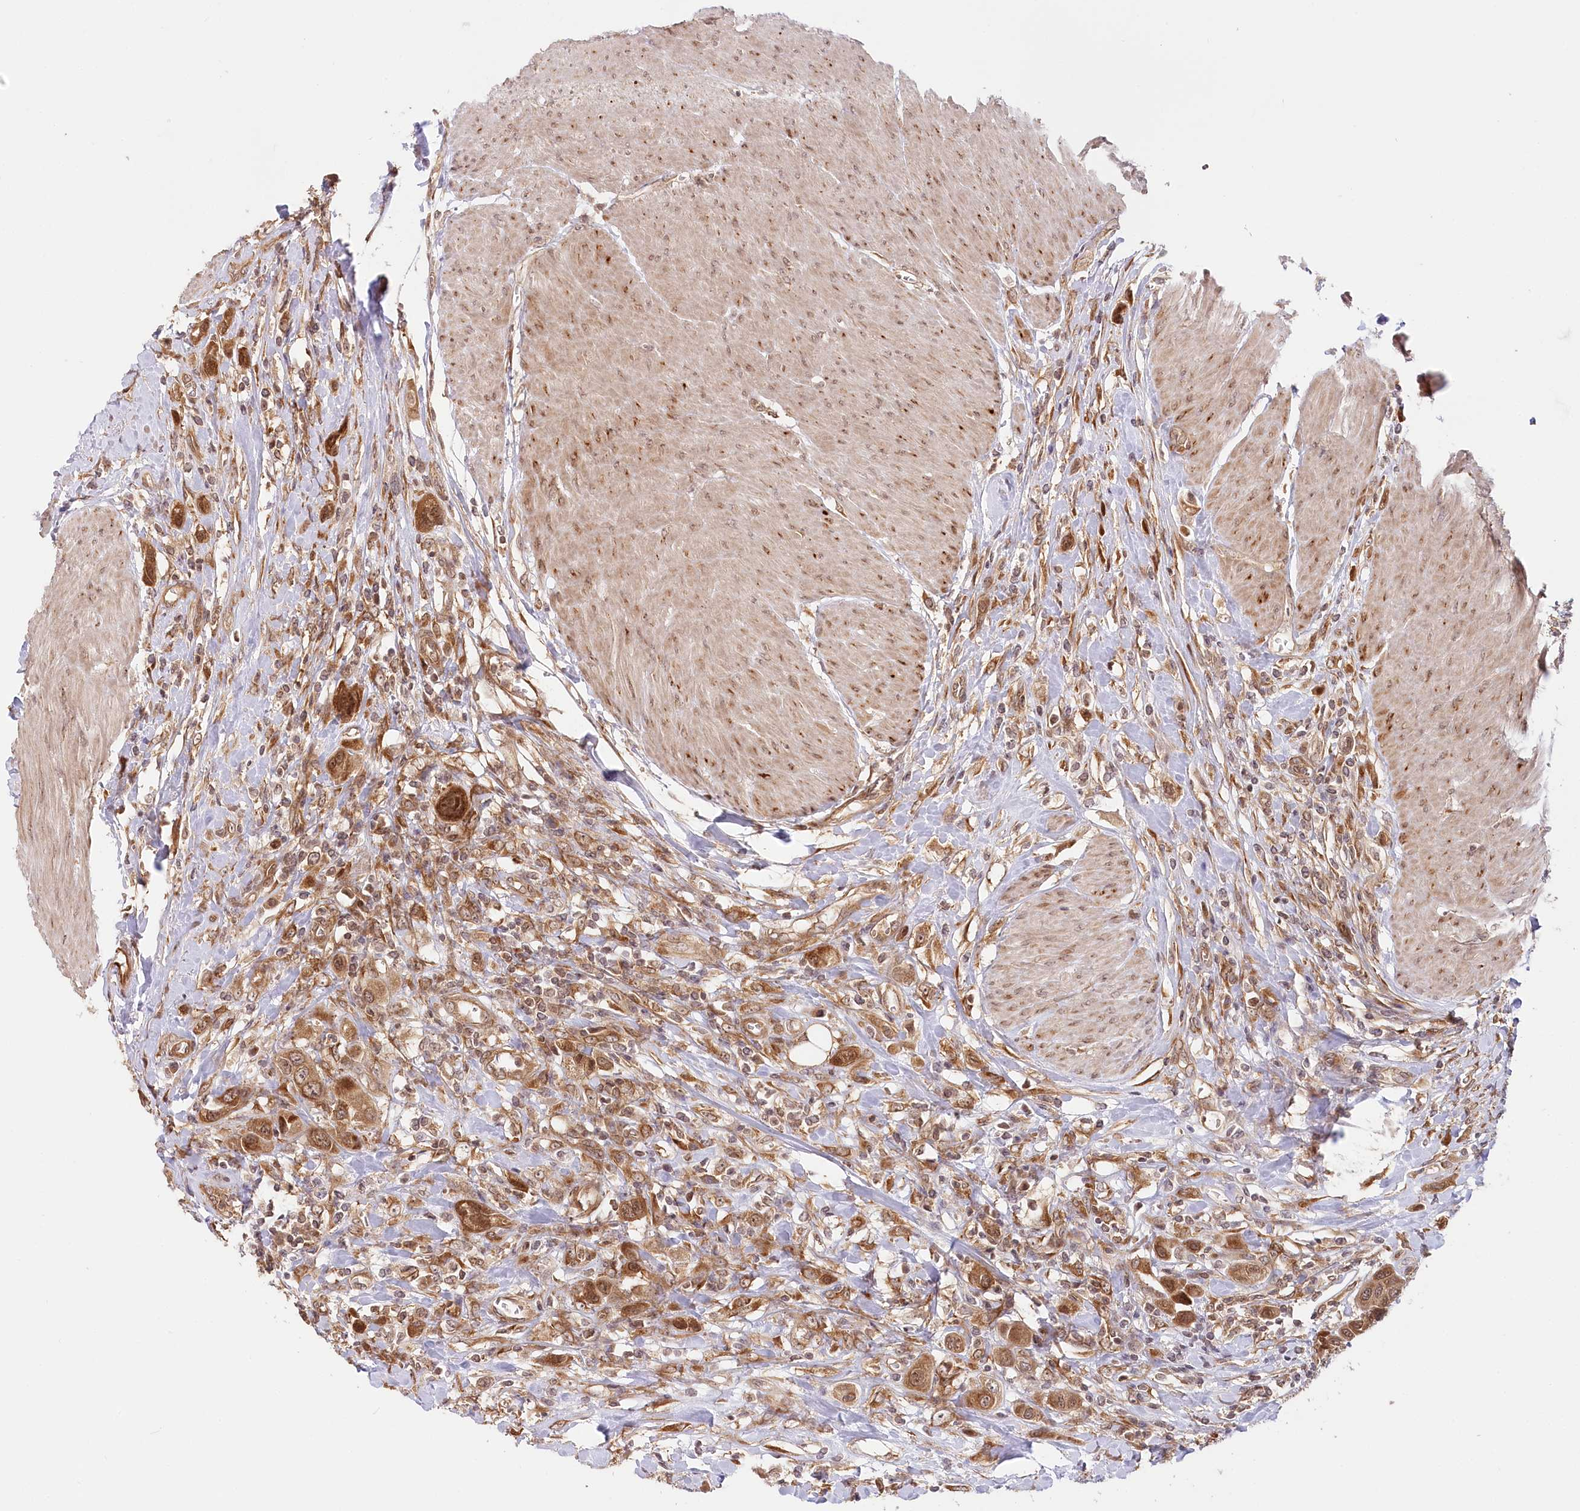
{"staining": {"intensity": "moderate", "quantity": ">75%", "location": "cytoplasmic/membranous,nuclear"}, "tissue": "urothelial cancer", "cell_type": "Tumor cells", "image_type": "cancer", "snomed": [{"axis": "morphology", "description": "Urothelial carcinoma, High grade"}, {"axis": "topography", "description": "Urinary bladder"}], "caption": "High-magnification brightfield microscopy of urothelial cancer stained with DAB (brown) and counterstained with hematoxylin (blue). tumor cells exhibit moderate cytoplasmic/membranous and nuclear expression is appreciated in approximately>75% of cells.", "gene": "CEP70", "patient": {"sex": "male", "age": 50}}